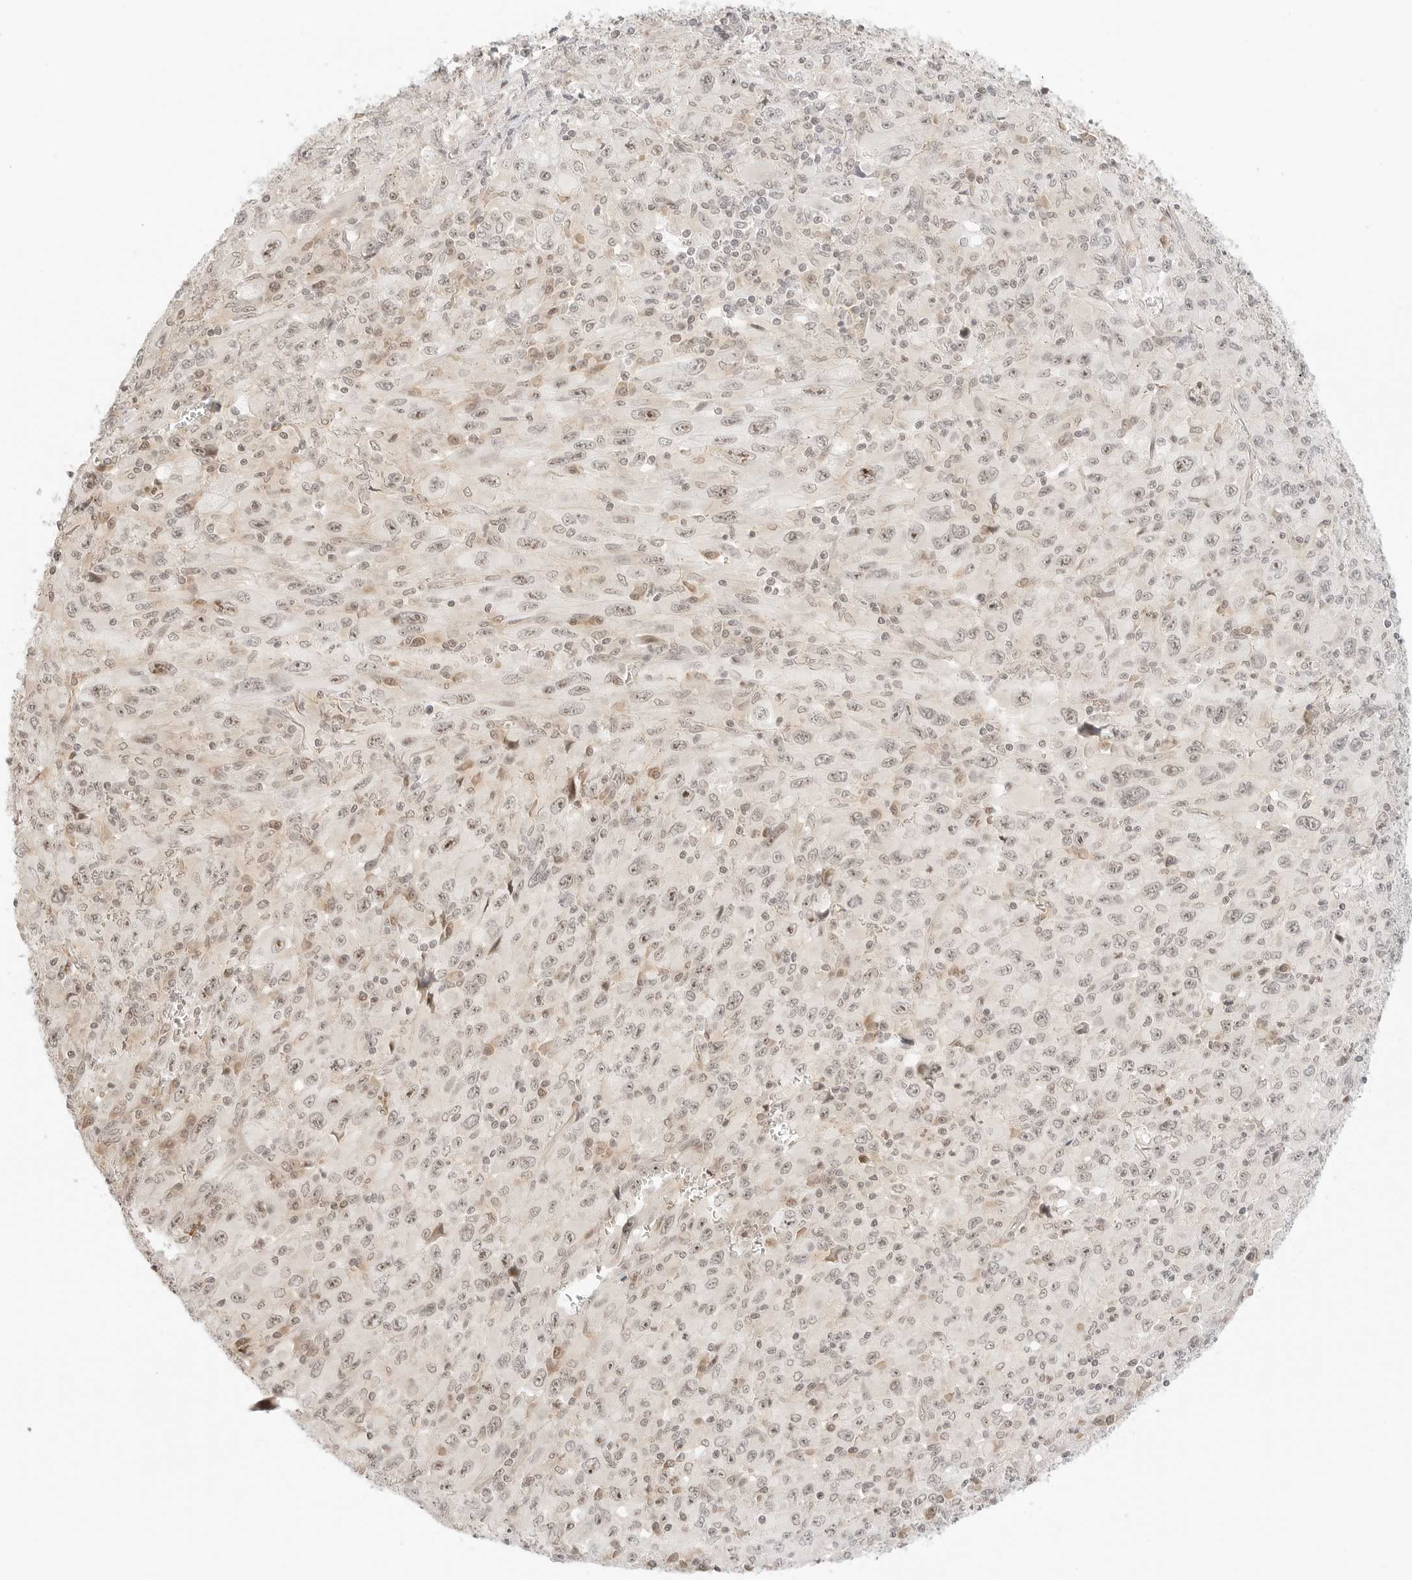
{"staining": {"intensity": "moderate", "quantity": "25%-75%", "location": "nuclear"}, "tissue": "melanoma", "cell_type": "Tumor cells", "image_type": "cancer", "snomed": [{"axis": "morphology", "description": "Malignant melanoma, Metastatic site"}, {"axis": "topography", "description": "Skin"}], "caption": "Melanoma stained with DAB immunohistochemistry (IHC) reveals medium levels of moderate nuclear staining in approximately 25%-75% of tumor cells. (DAB = brown stain, brightfield microscopy at high magnification).", "gene": "RPS6KL1", "patient": {"sex": "female", "age": 56}}